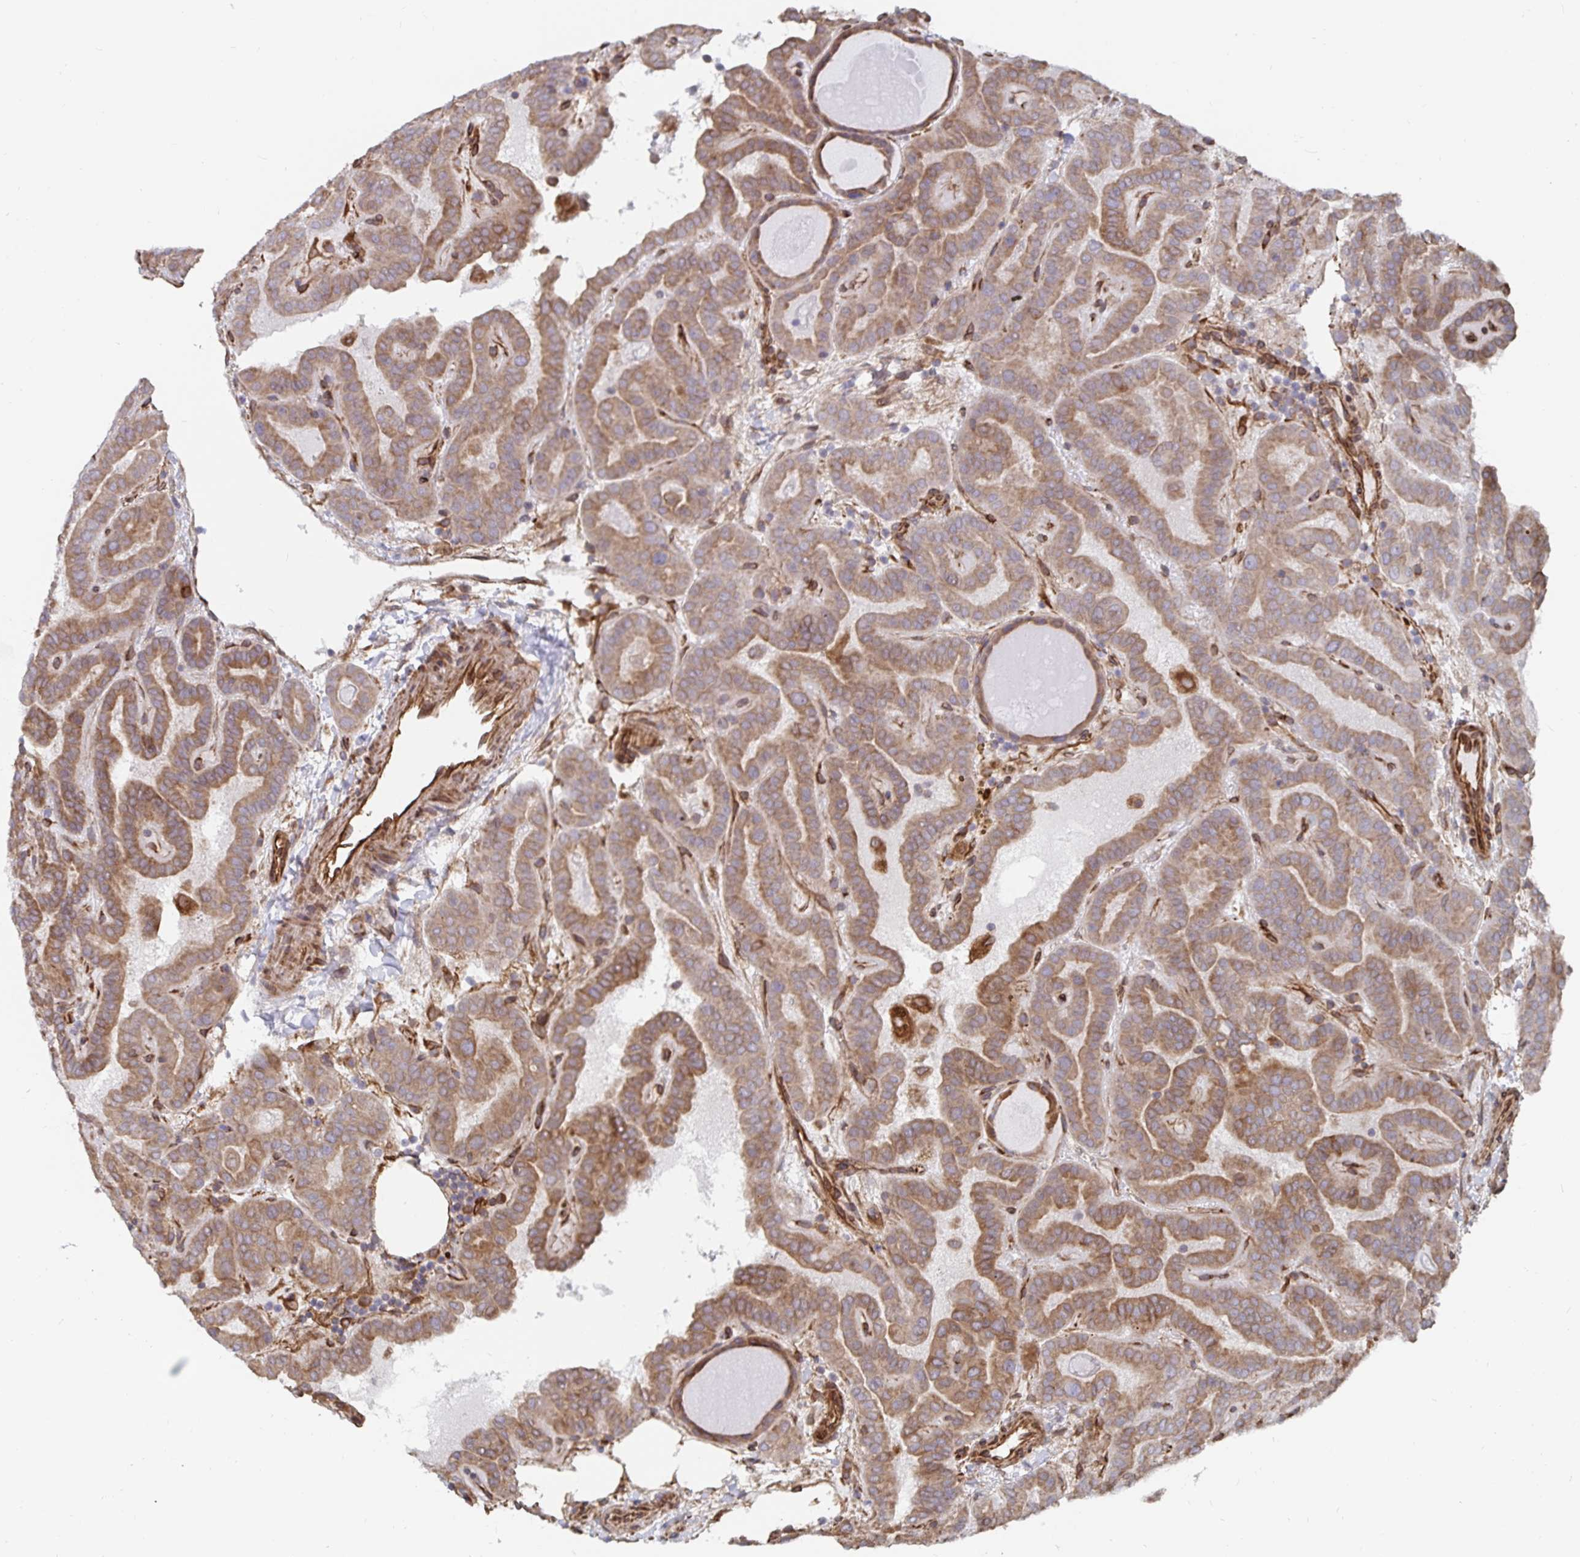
{"staining": {"intensity": "moderate", "quantity": ">75%", "location": "cytoplasmic/membranous"}, "tissue": "thyroid cancer", "cell_type": "Tumor cells", "image_type": "cancer", "snomed": [{"axis": "morphology", "description": "Papillary adenocarcinoma, NOS"}, {"axis": "topography", "description": "Thyroid gland"}], "caption": "A high-resolution photomicrograph shows immunohistochemistry (IHC) staining of thyroid papillary adenocarcinoma, which reveals moderate cytoplasmic/membranous positivity in approximately >75% of tumor cells.", "gene": "BCAP29", "patient": {"sex": "female", "age": 46}}